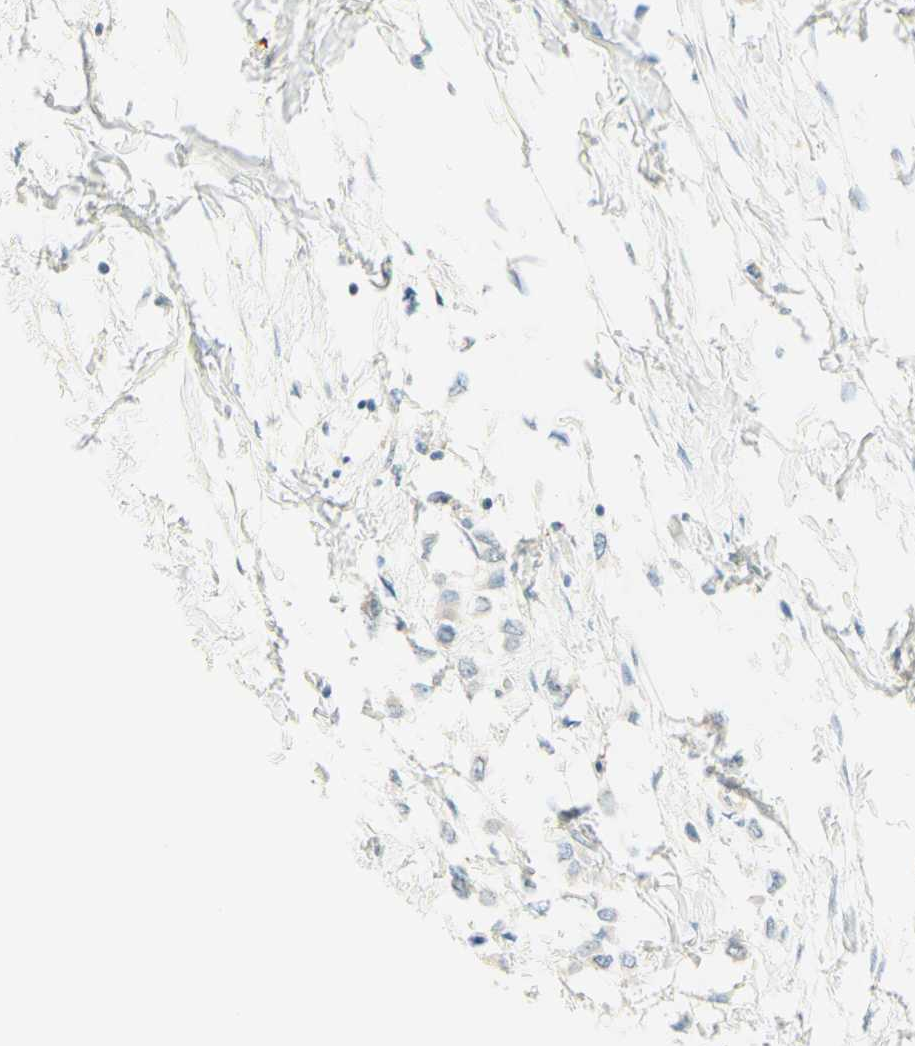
{"staining": {"intensity": "negative", "quantity": "none", "location": "none"}, "tissue": "breast cancer", "cell_type": "Tumor cells", "image_type": "cancer", "snomed": [{"axis": "morphology", "description": "Lobular carcinoma"}, {"axis": "topography", "description": "Breast"}], "caption": "IHC of human lobular carcinoma (breast) demonstrates no expression in tumor cells. (DAB immunohistochemistry visualized using brightfield microscopy, high magnification).", "gene": "PROM1", "patient": {"sex": "female", "age": 51}}